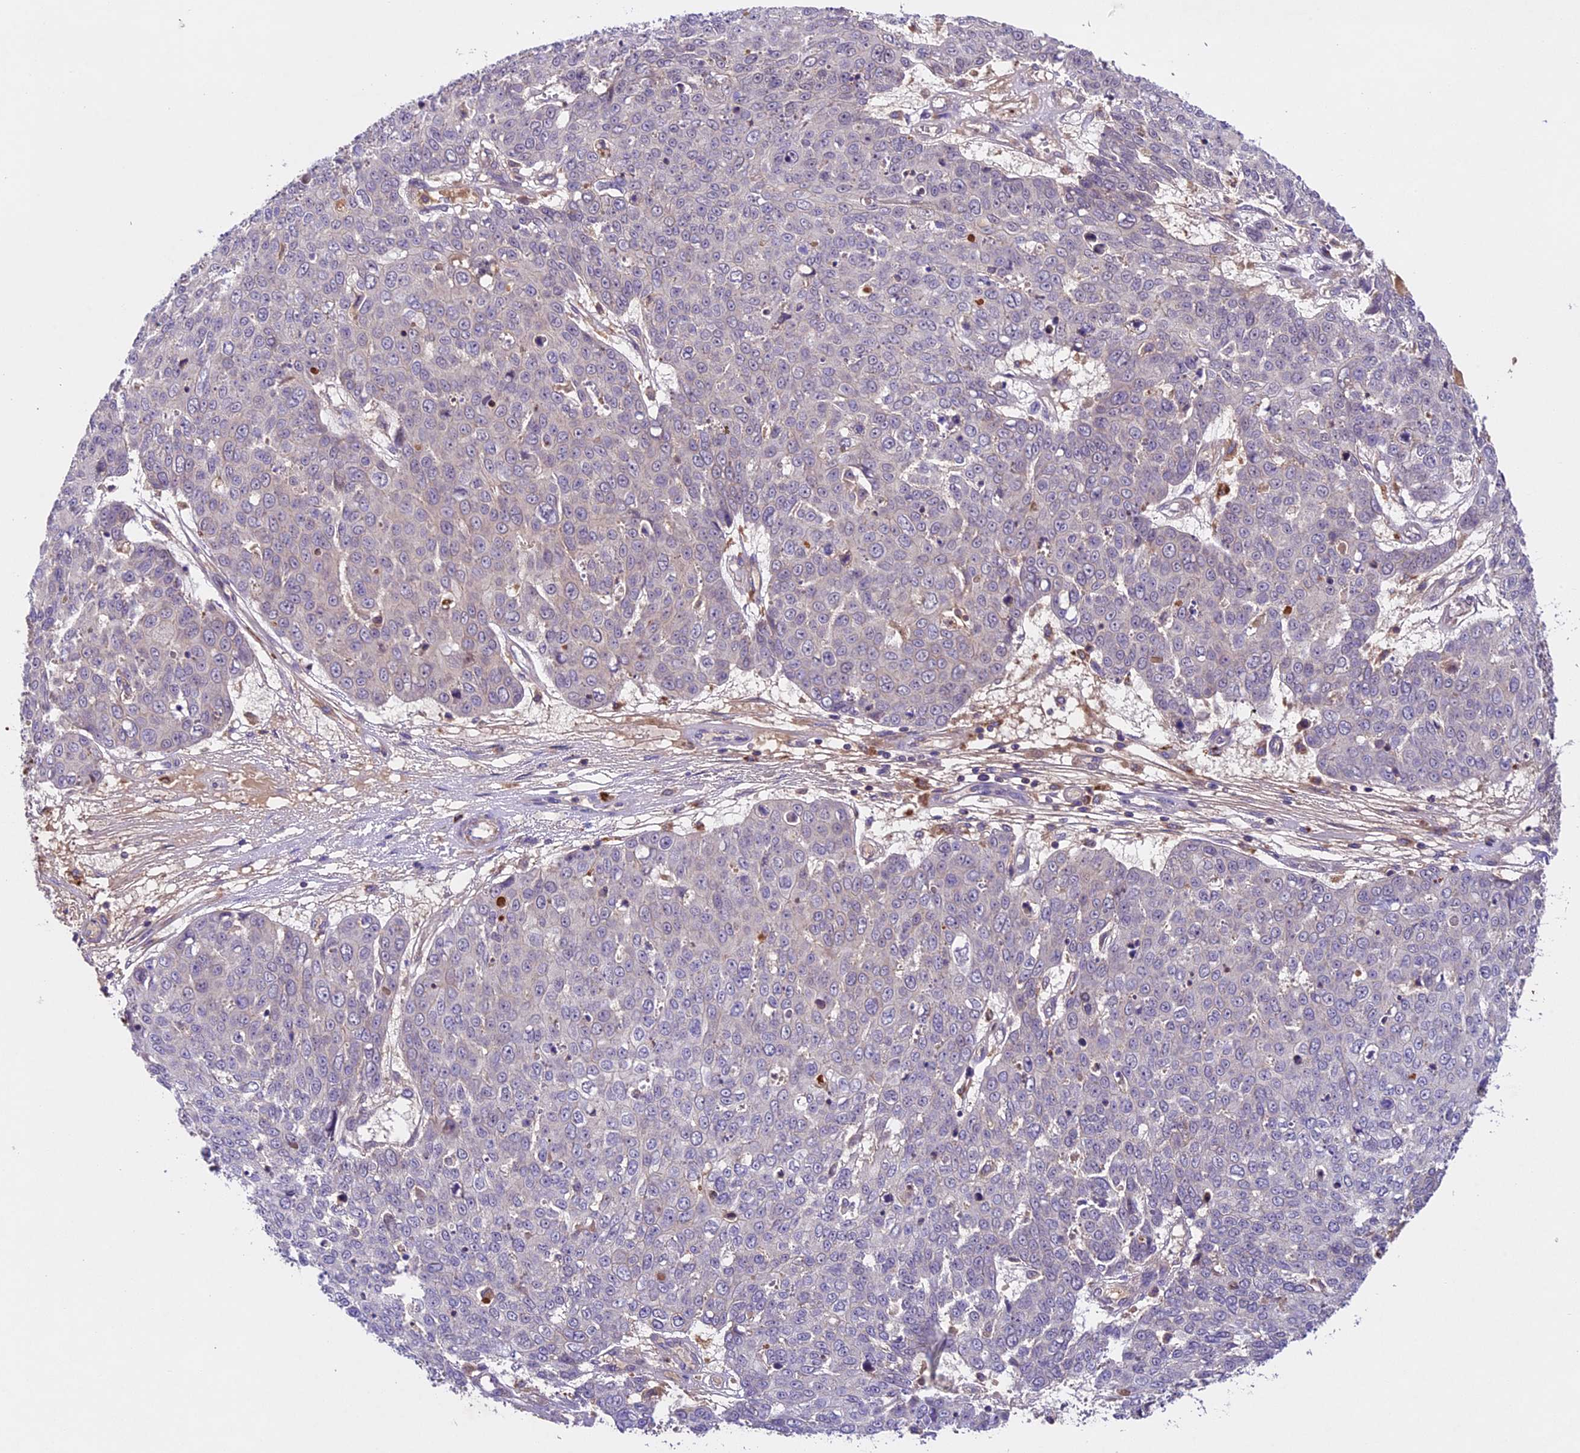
{"staining": {"intensity": "weak", "quantity": "<25%", "location": "nuclear"}, "tissue": "skin cancer", "cell_type": "Tumor cells", "image_type": "cancer", "snomed": [{"axis": "morphology", "description": "Normal tissue, NOS"}, {"axis": "morphology", "description": "Squamous cell carcinoma, NOS"}, {"axis": "topography", "description": "Skin"}], "caption": "Tumor cells show no significant expression in skin cancer (squamous cell carcinoma).", "gene": "TBC1D1", "patient": {"sex": "male", "age": 72}}